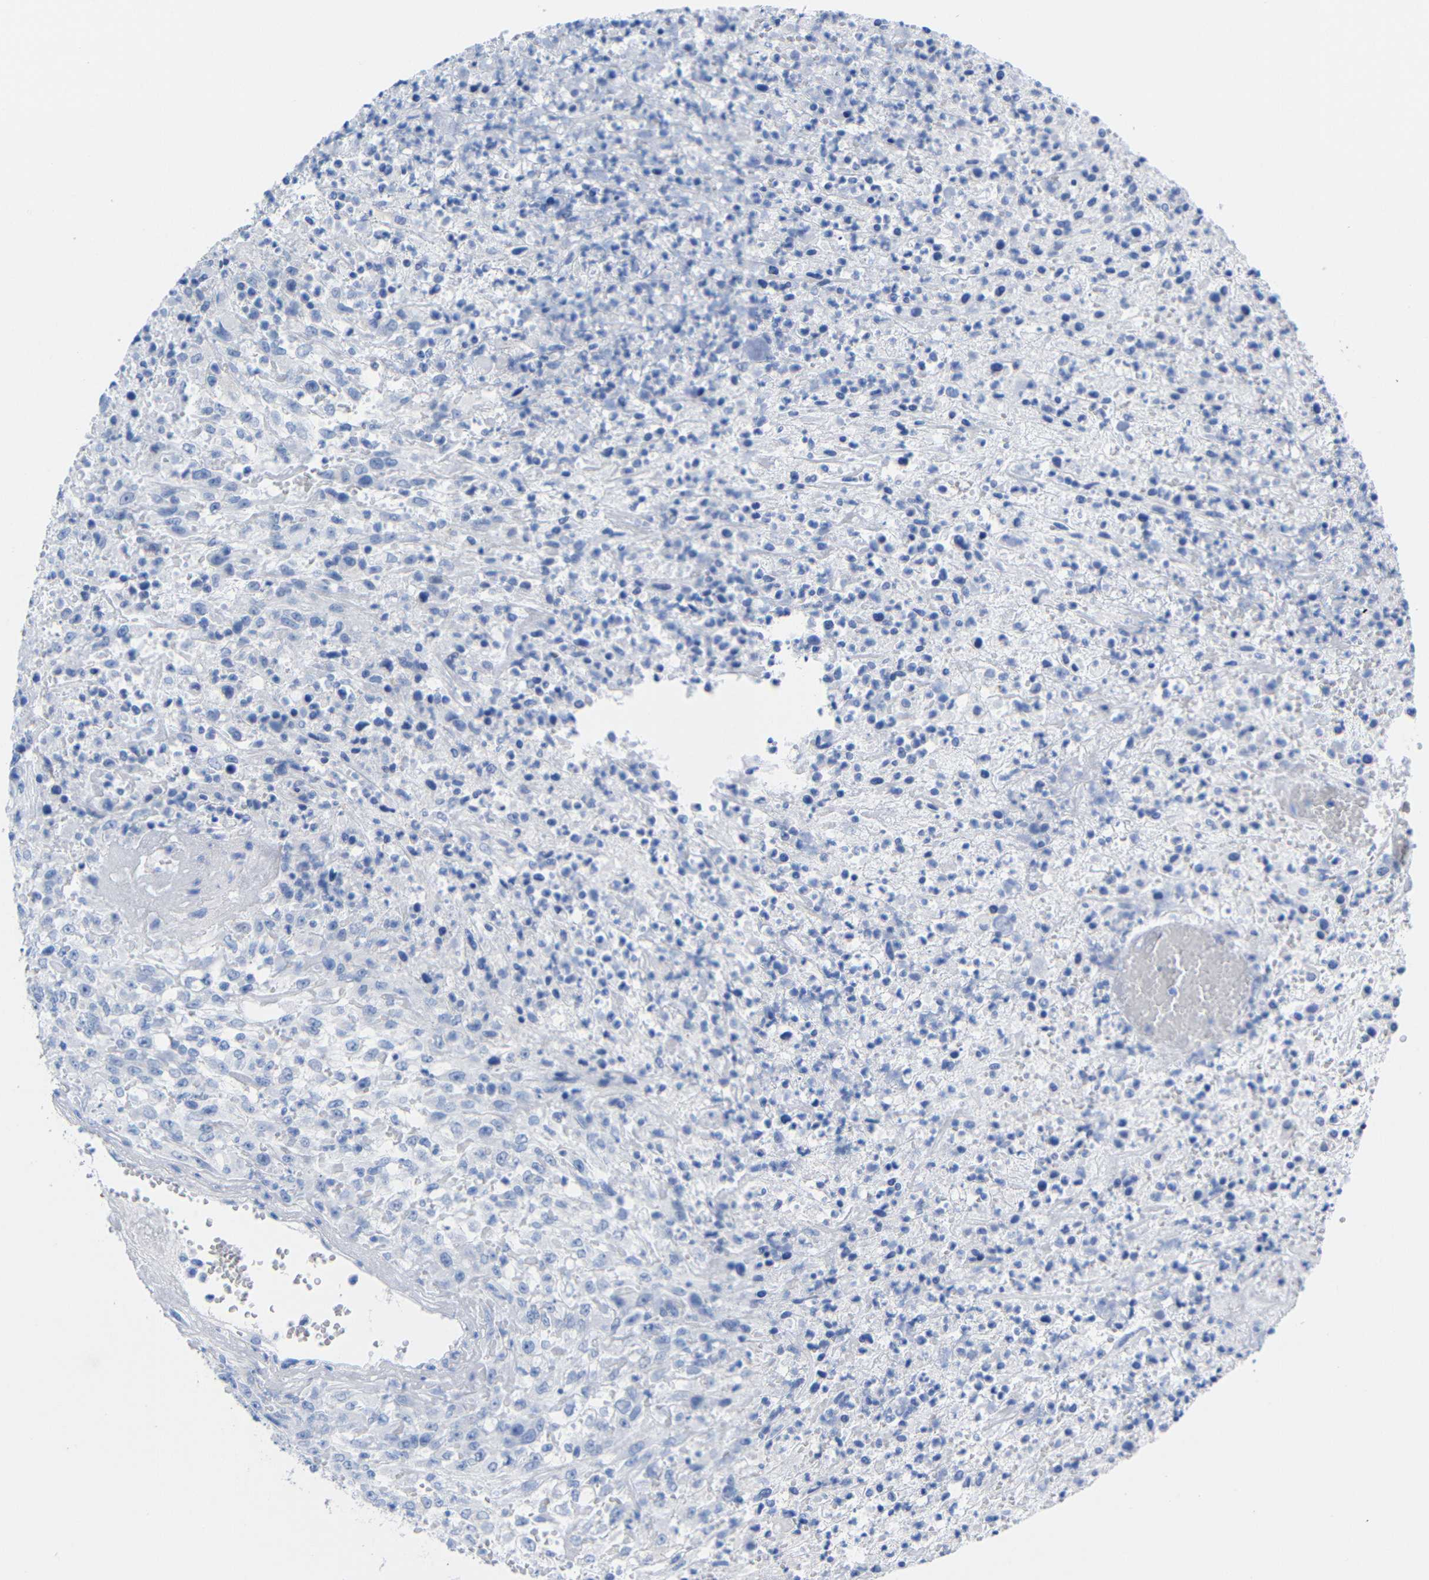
{"staining": {"intensity": "negative", "quantity": "none", "location": "none"}, "tissue": "urothelial cancer", "cell_type": "Tumor cells", "image_type": "cancer", "snomed": [{"axis": "morphology", "description": "Urothelial carcinoma, High grade"}, {"axis": "topography", "description": "Urinary bladder"}], "caption": "Tumor cells are negative for brown protein staining in urothelial carcinoma (high-grade).", "gene": "PEBP1", "patient": {"sex": "male", "age": 46}}